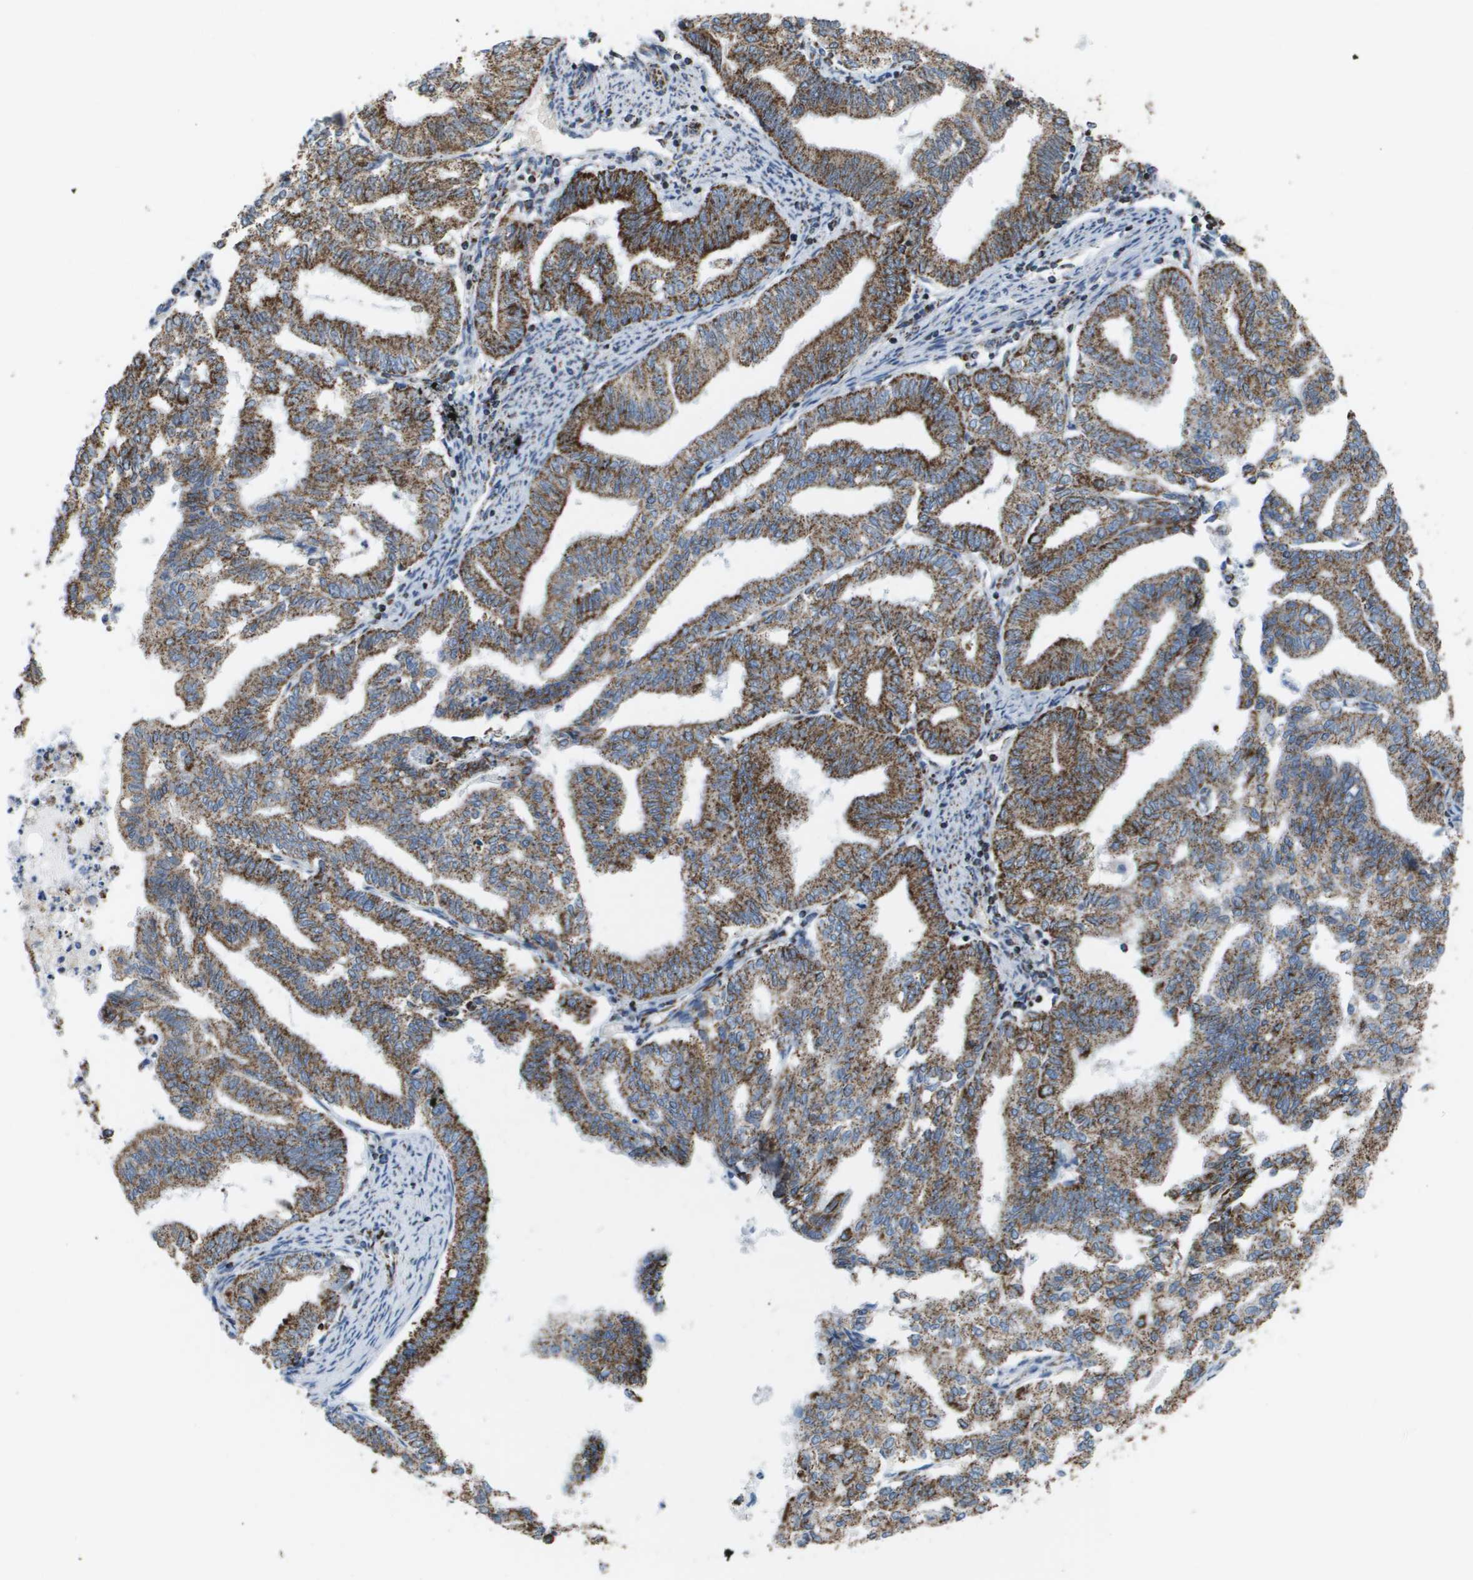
{"staining": {"intensity": "strong", "quantity": ">75%", "location": "cytoplasmic/membranous"}, "tissue": "endometrial cancer", "cell_type": "Tumor cells", "image_type": "cancer", "snomed": [{"axis": "morphology", "description": "Adenocarcinoma, NOS"}, {"axis": "topography", "description": "Endometrium"}], "caption": "Protein analysis of endometrial cancer tissue demonstrates strong cytoplasmic/membranous expression in about >75% of tumor cells. (DAB IHC with brightfield microscopy, high magnification).", "gene": "ATP5F1B", "patient": {"sex": "female", "age": 79}}